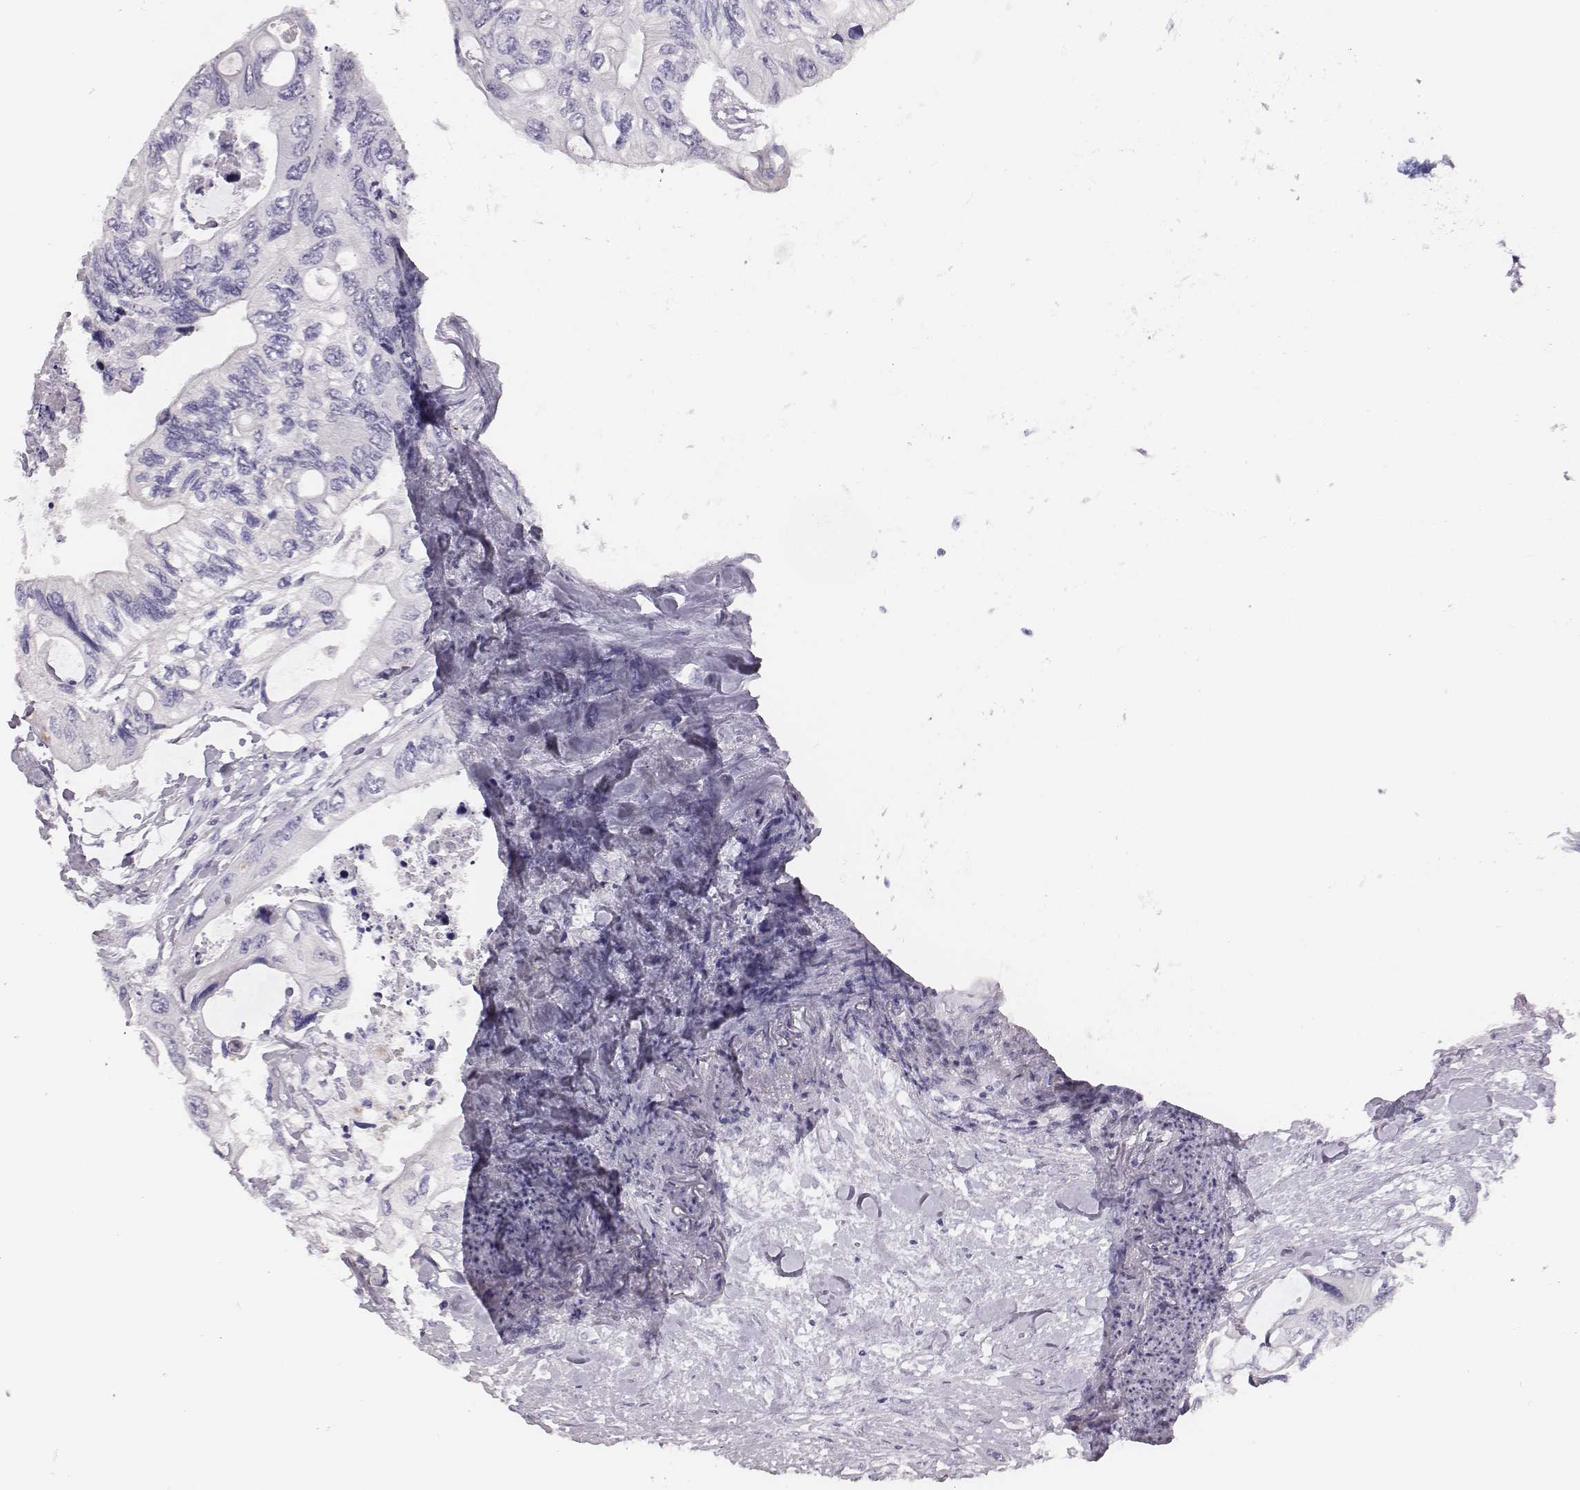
{"staining": {"intensity": "negative", "quantity": "none", "location": "none"}, "tissue": "colorectal cancer", "cell_type": "Tumor cells", "image_type": "cancer", "snomed": [{"axis": "morphology", "description": "Adenocarcinoma, NOS"}, {"axis": "topography", "description": "Rectum"}], "caption": "High magnification brightfield microscopy of colorectal cancer (adenocarcinoma) stained with DAB (3,3'-diaminobenzidine) (brown) and counterstained with hematoxylin (blue): tumor cells show no significant staining.", "gene": "H1-6", "patient": {"sex": "male", "age": 63}}